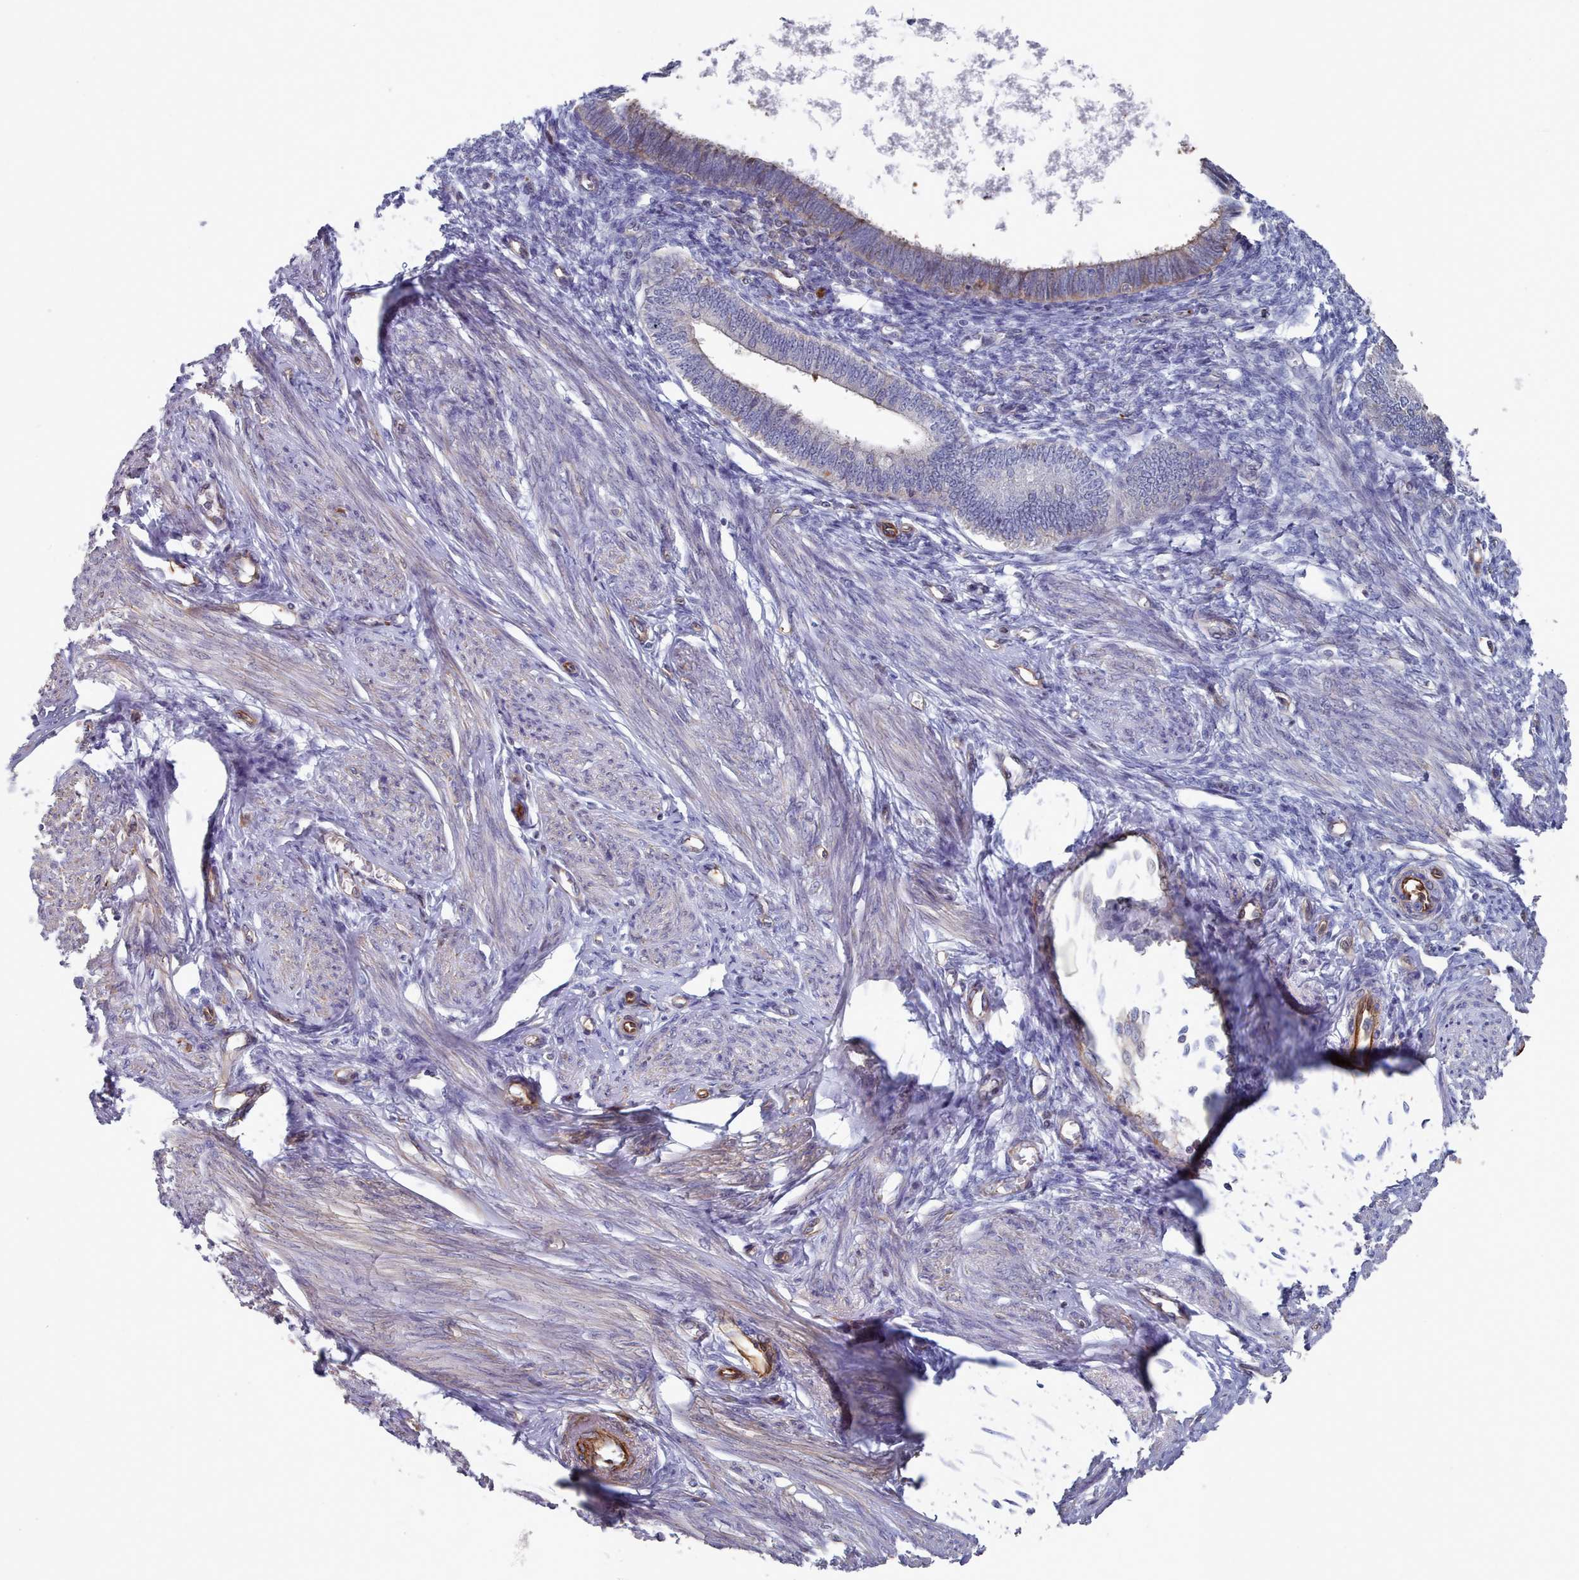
{"staining": {"intensity": "negative", "quantity": "none", "location": "none"}, "tissue": "endometrium", "cell_type": "Cells in endometrial stroma", "image_type": "normal", "snomed": [{"axis": "morphology", "description": "Normal tissue, NOS"}, {"axis": "topography", "description": "Endometrium"}], "caption": "Immunohistochemistry of unremarkable endometrium demonstrates no expression in cells in endometrial stroma.", "gene": "G6PC1", "patient": {"sex": "female", "age": 46}}